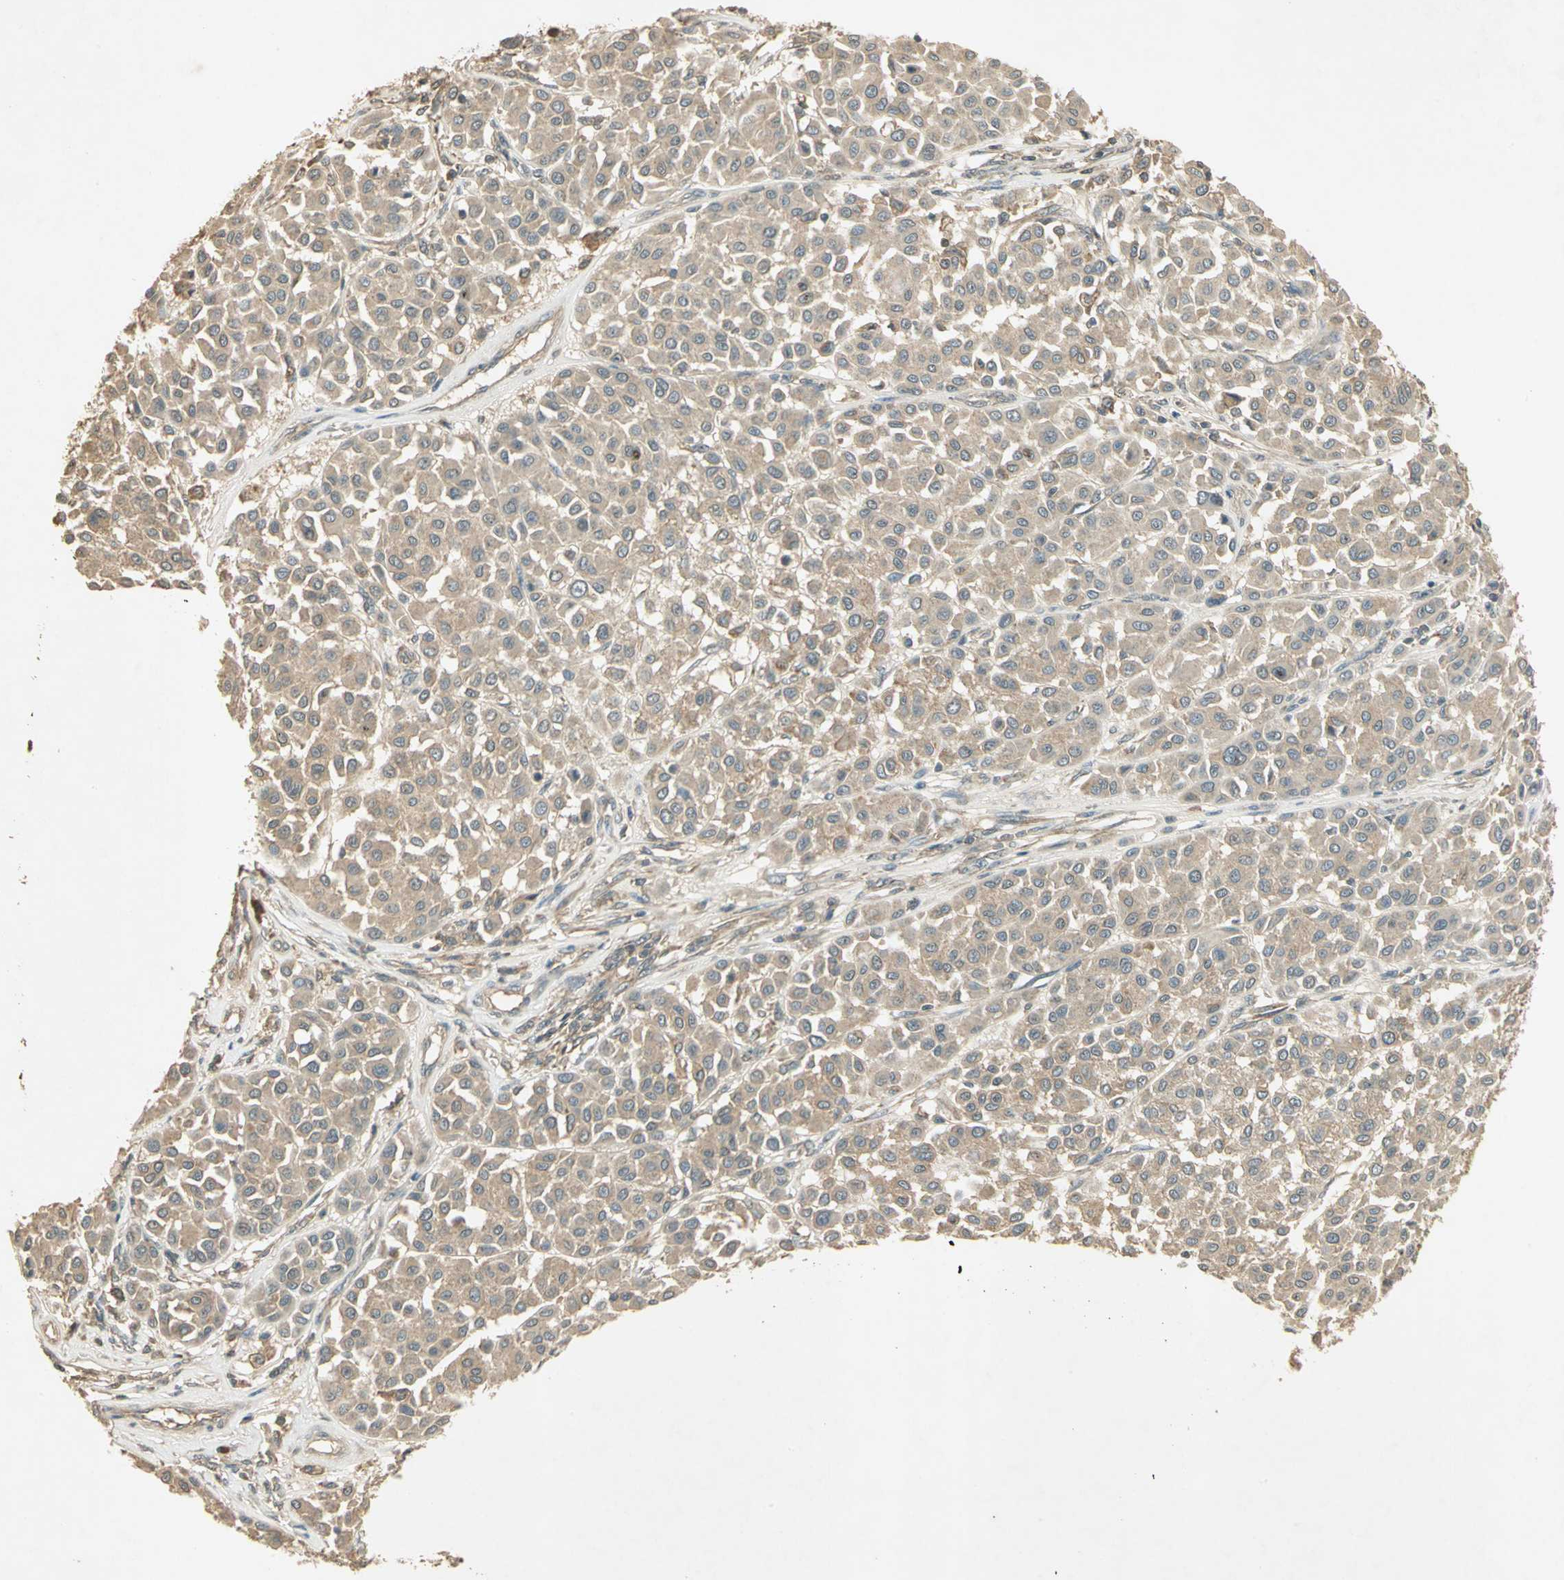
{"staining": {"intensity": "weak", "quantity": ">75%", "location": "cytoplasmic/membranous"}, "tissue": "melanoma", "cell_type": "Tumor cells", "image_type": "cancer", "snomed": [{"axis": "morphology", "description": "Malignant melanoma, Metastatic site"}, {"axis": "topography", "description": "Soft tissue"}], "caption": "Immunohistochemistry image of human melanoma stained for a protein (brown), which exhibits low levels of weak cytoplasmic/membranous staining in approximately >75% of tumor cells.", "gene": "KEAP1", "patient": {"sex": "male", "age": 41}}